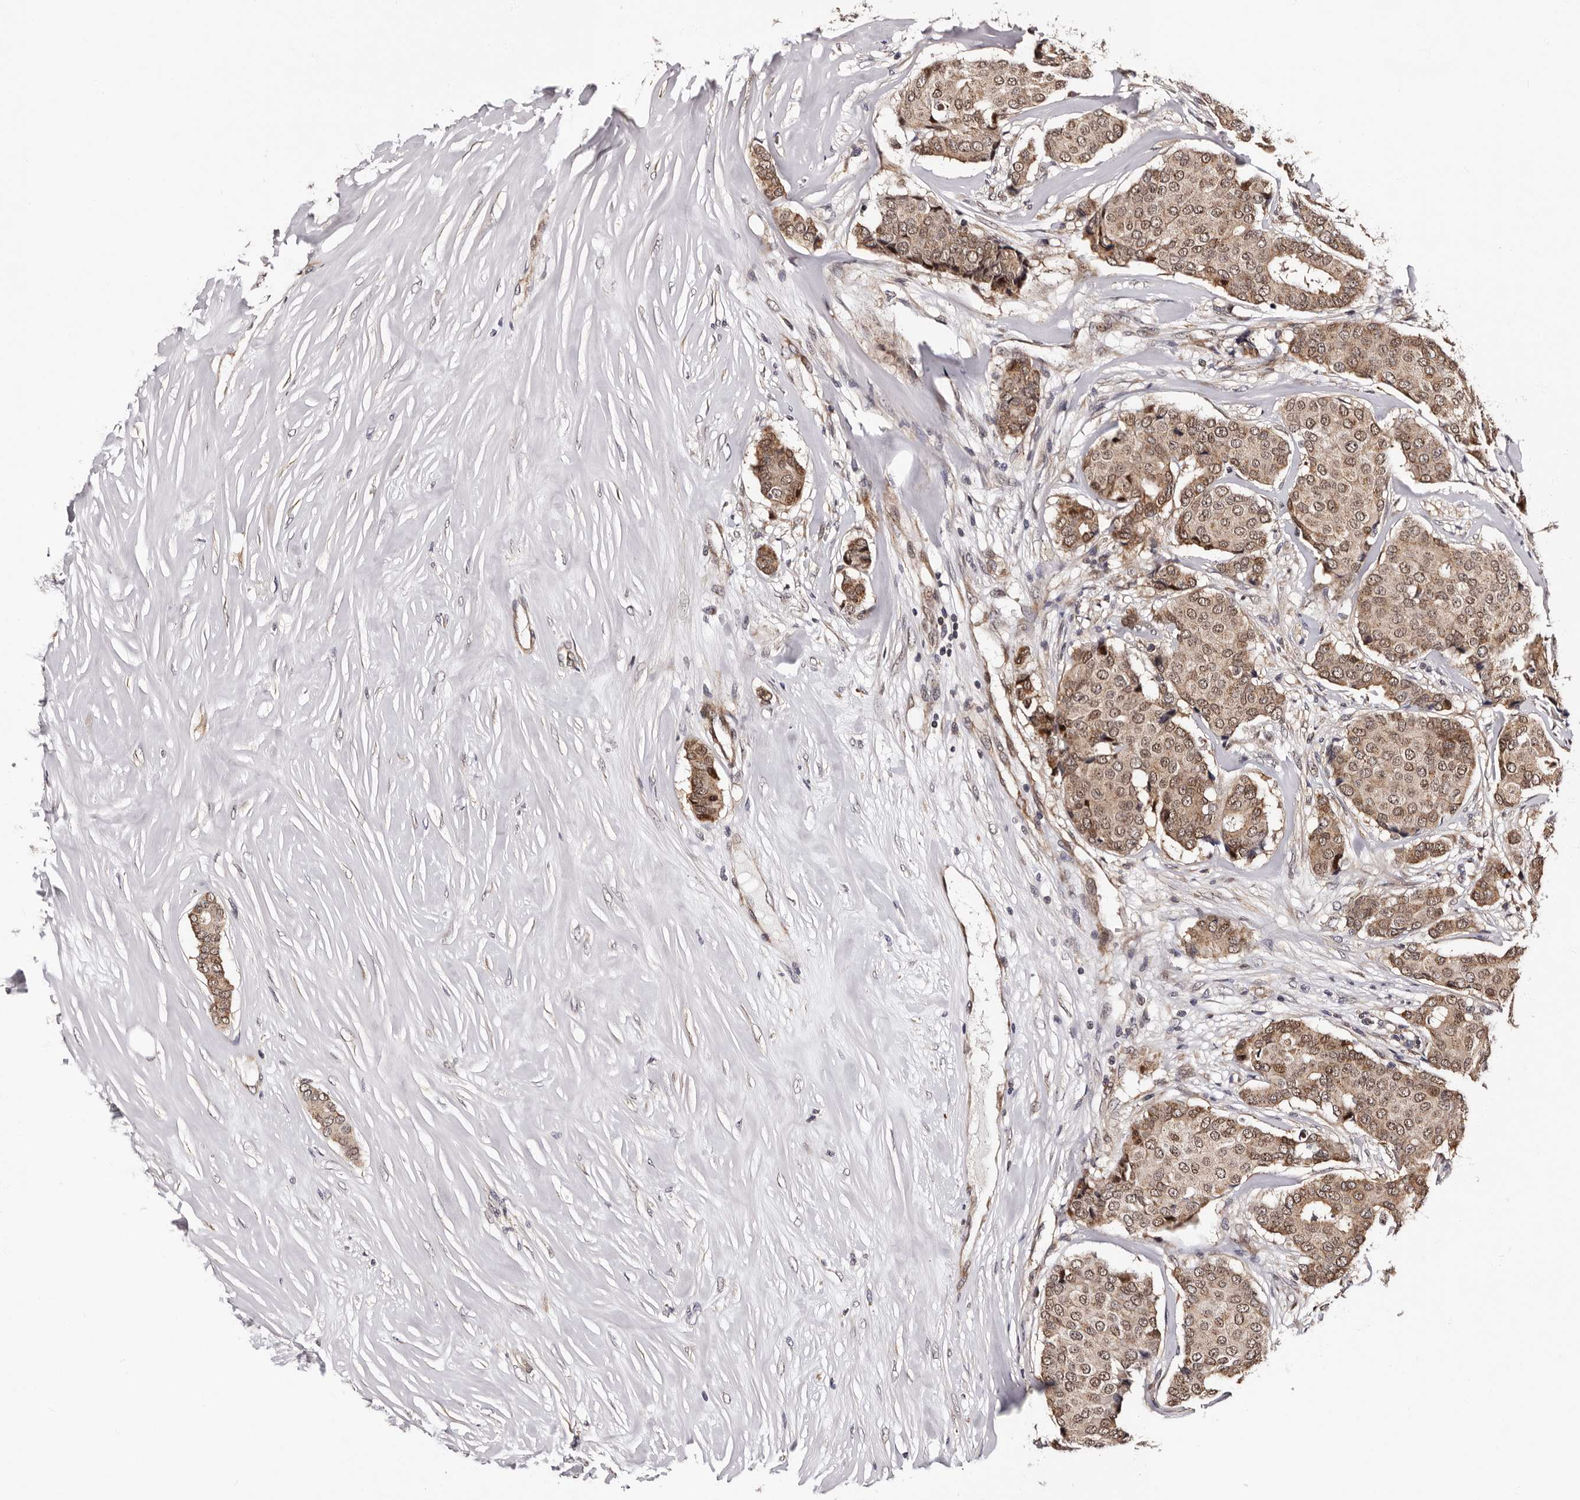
{"staining": {"intensity": "moderate", "quantity": ">75%", "location": "cytoplasmic/membranous,nuclear"}, "tissue": "breast cancer", "cell_type": "Tumor cells", "image_type": "cancer", "snomed": [{"axis": "morphology", "description": "Duct carcinoma"}, {"axis": "topography", "description": "Breast"}], "caption": "The micrograph exhibits immunohistochemical staining of breast invasive ductal carcinoma. There is moderate cytoplasmic/membranous and nuclear positivity is identified in approximately >75% of tumor cells.", "gene": "GLRX3", "patient": {"sex": "female", "age": 75}}